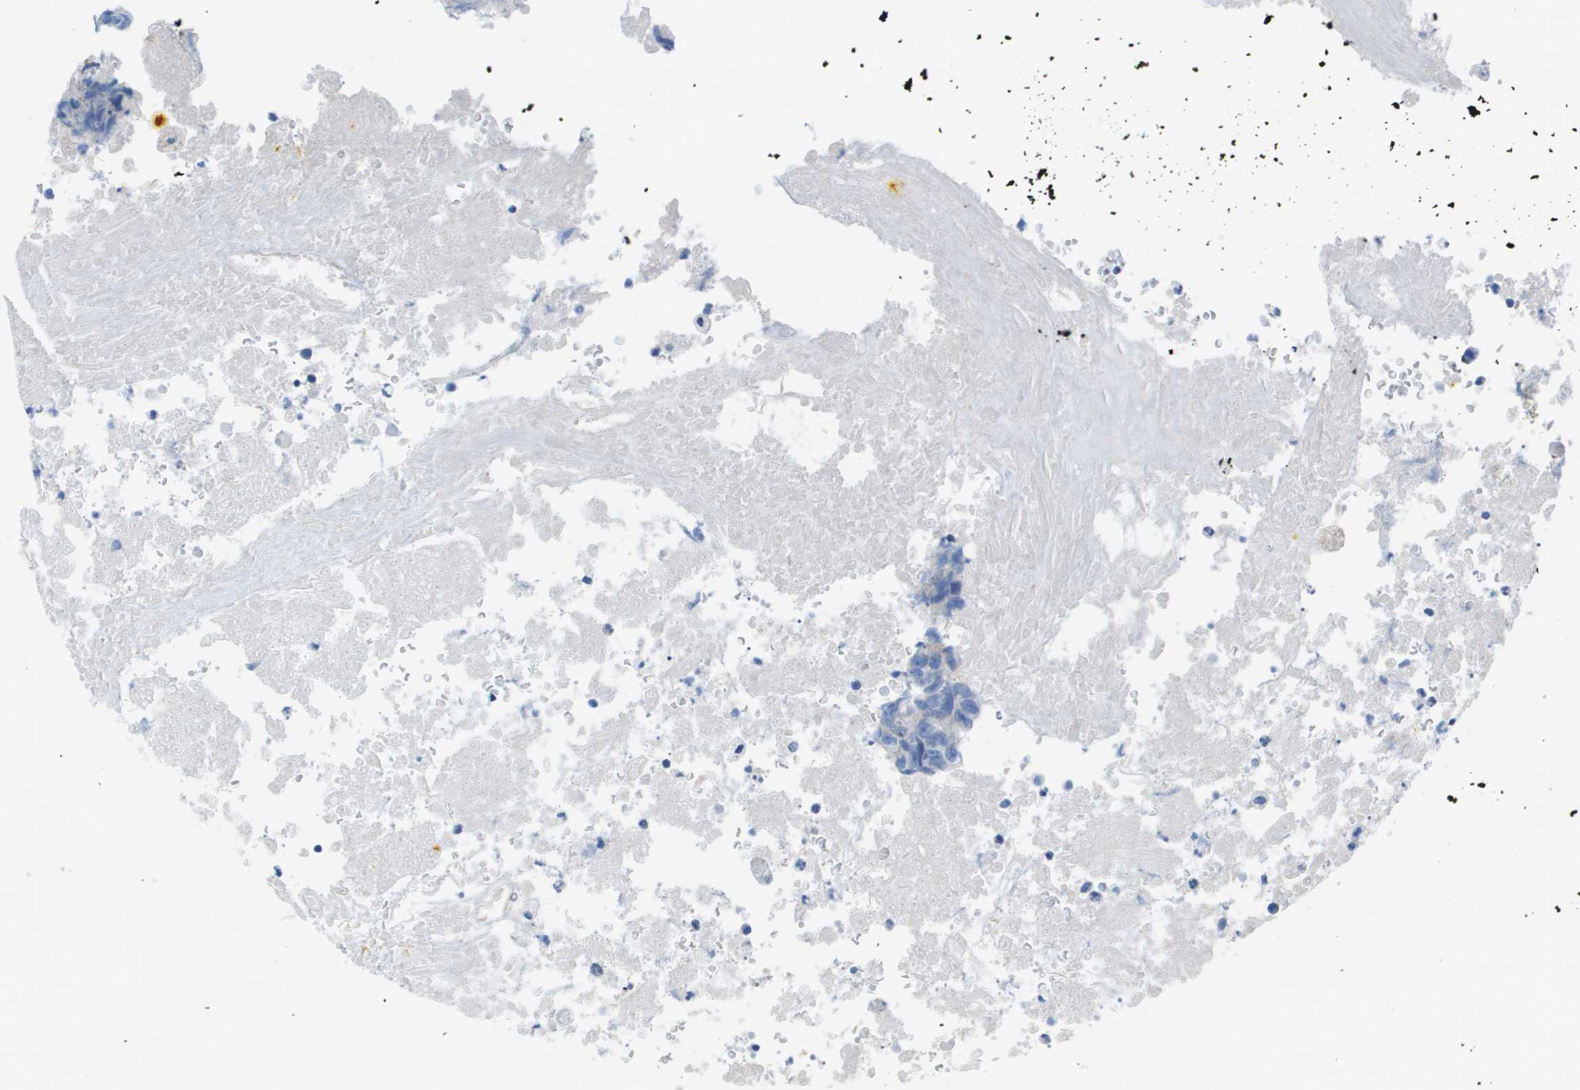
{"staining": {"intensity": "negative", "quantity": "none", "location": "none"}, "tissue": "testis cancer", "cell_type": "Tumor cells", "image_type": "cancer", "snomed": [{"axis": "morphology", "description": "Necrosis, NOS"}, {"axis": "morphology", "description": "Carcinoma, Embryonal, NOS"}, {"axis": "topography", "description": "Testis"}], "caption": "The photomicrograph displays no staining of tumor cells in testis cancer (embryonal carcinoma).", "gene": "CD46", "patient": {"sex": "male", "age": 19}}